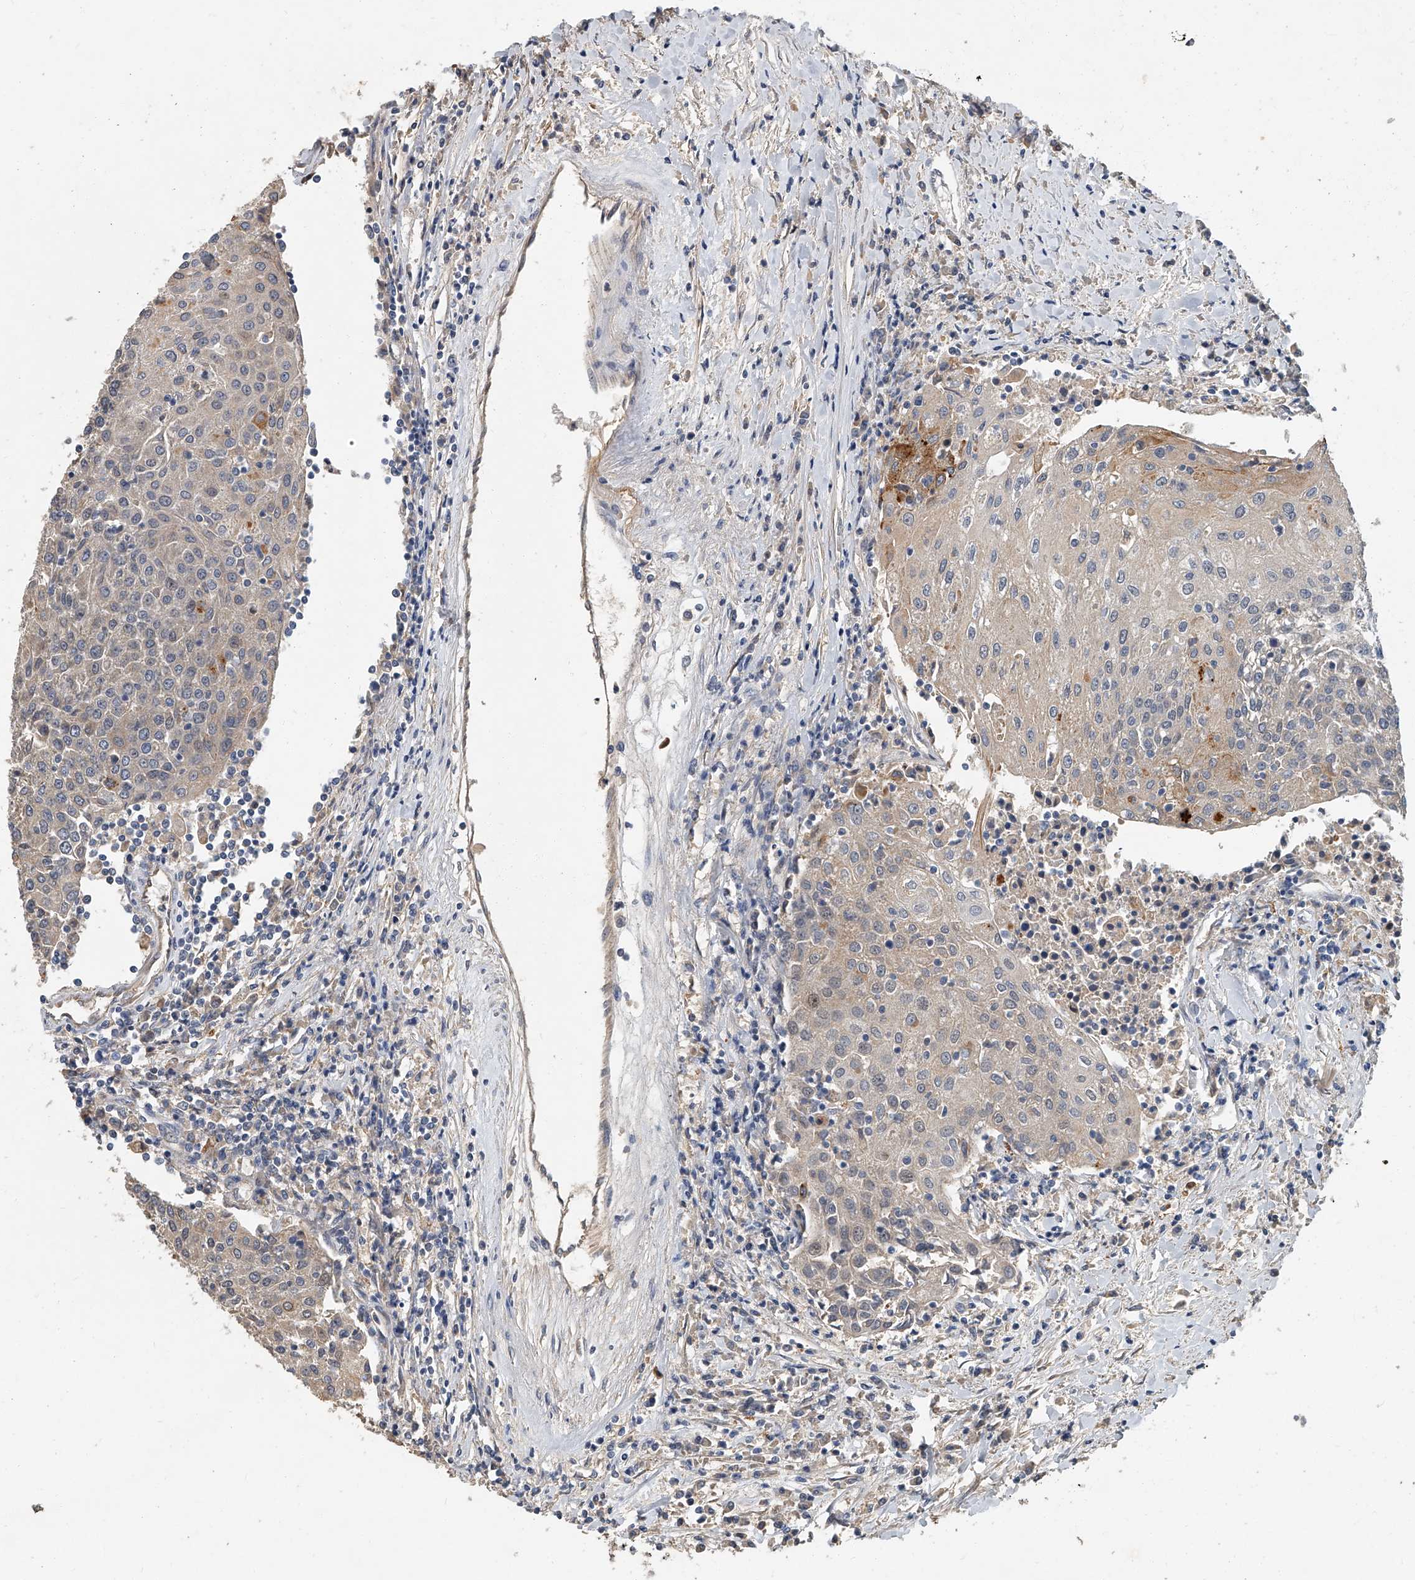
{"staining": {"intensity": "weak", "quantity": "<25%", "location": "cytoplasmic/membranous"}, "tissue": "urothelial cancer", "cell_type": "Tumor cells", "image_type": "cancer", "snomed": [{"axis": "morphology", "description": "Urothelial carcinoma, High grade"}, {"axis": "topography", "description": "Urinary bladder"}], "caption": "Tumor cells are negative for brown protein staining in high-grade urothelial carcinoma.", "gene": "JAG2", "patient": {"sex": "female", "age": 85}}